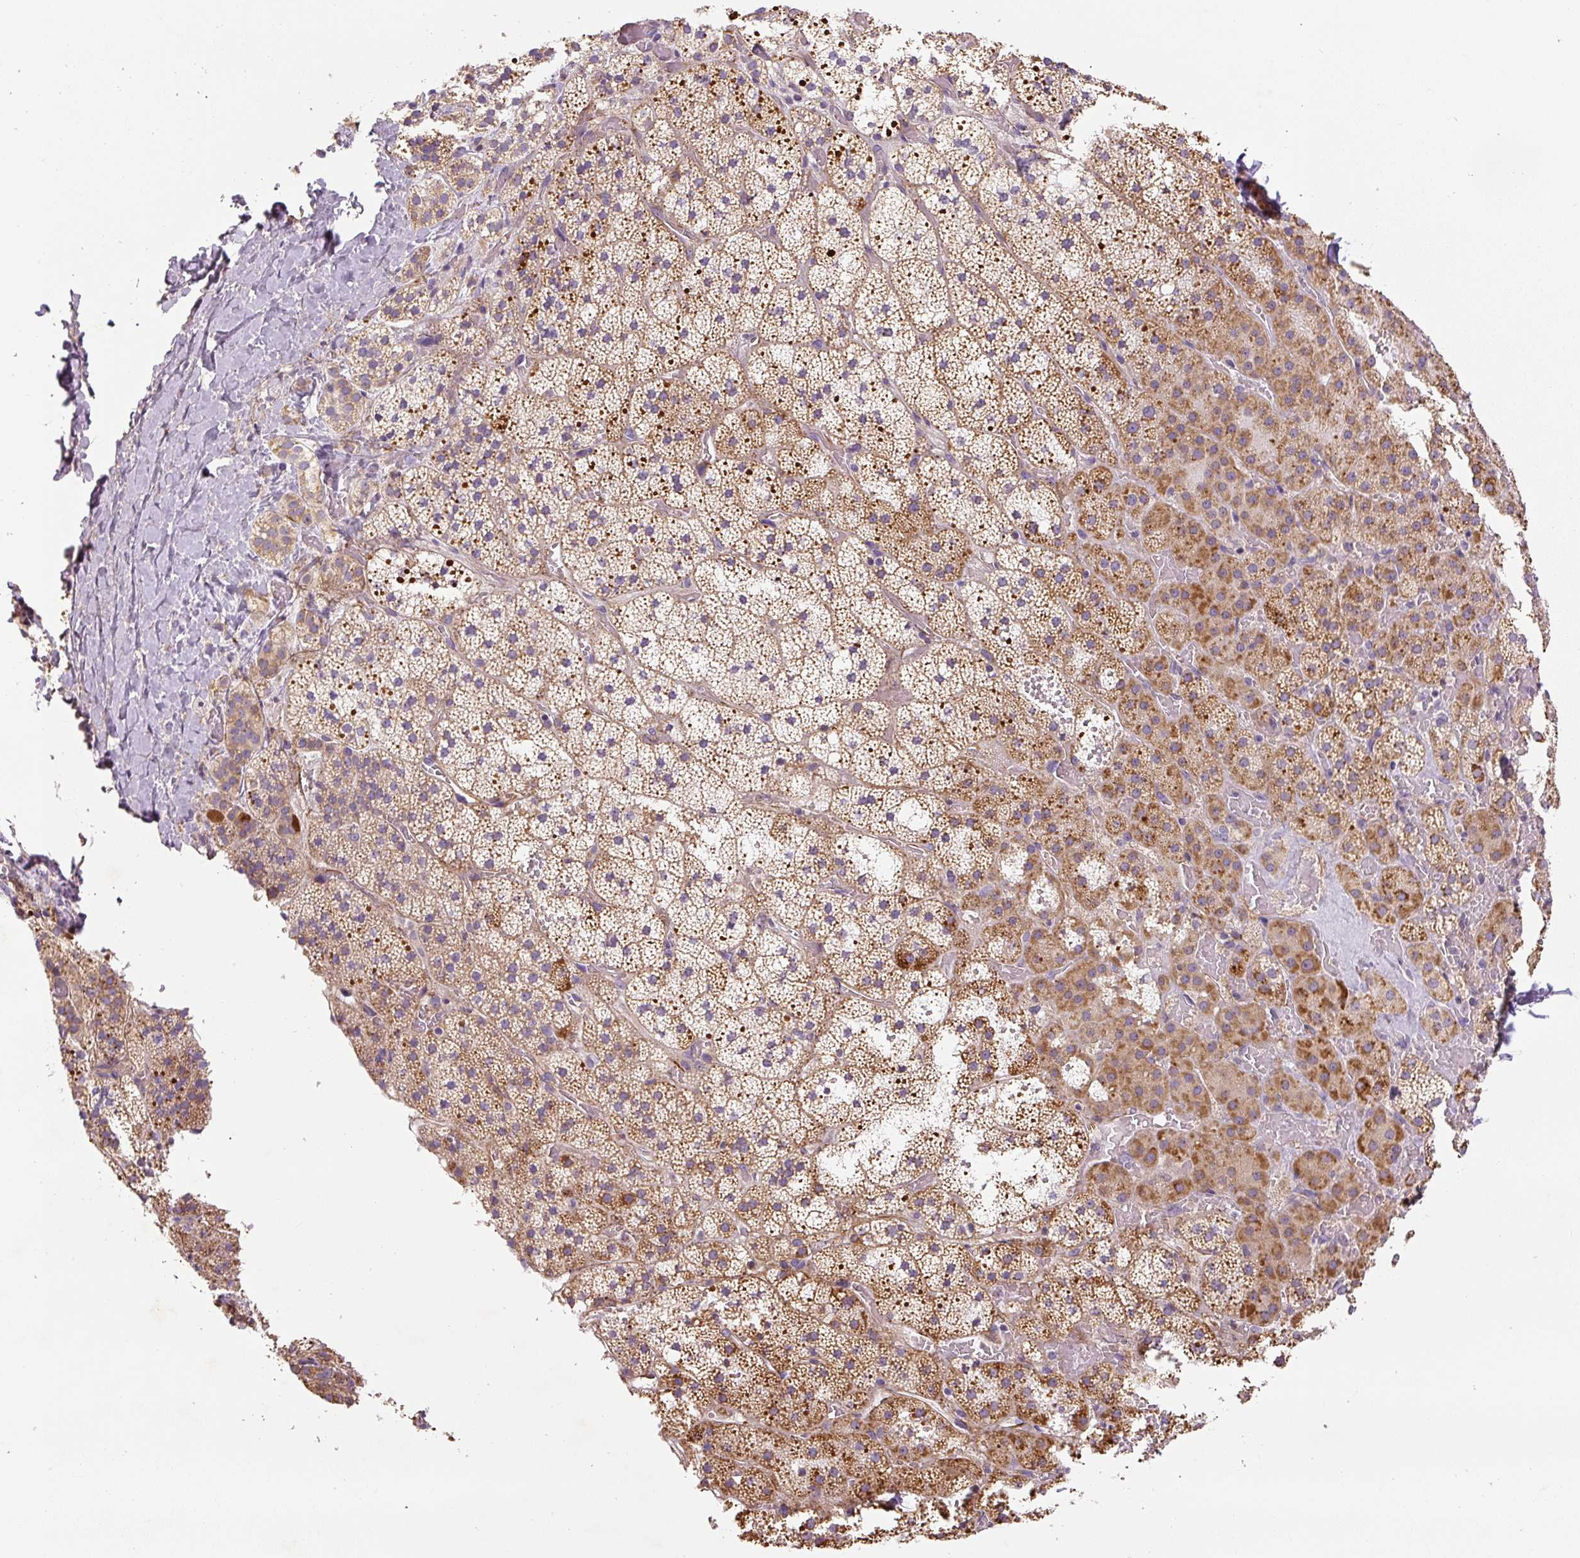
{"staining": {"intensity": "moderate", "quantity": ">75%", "location": "cytoplasmic/membranous"}, "tissue": "adrenal gland", "cell_type": "Glandular cells", "image_type": "normal", "snomed": [{"axis": "morphology", "description": "Normal tissue, NOS"}, {"axis": "topography", "description": "Adrenal gland"}], "caption": "Immunohistochemistry (IHC) of normal adrenal gland reveals medium levels of moderate cytoplasmic/membranous staining in about >75% of glandular cells.", "gene": "CCNI2", "patient": {"sex": "male", "age": 53}}